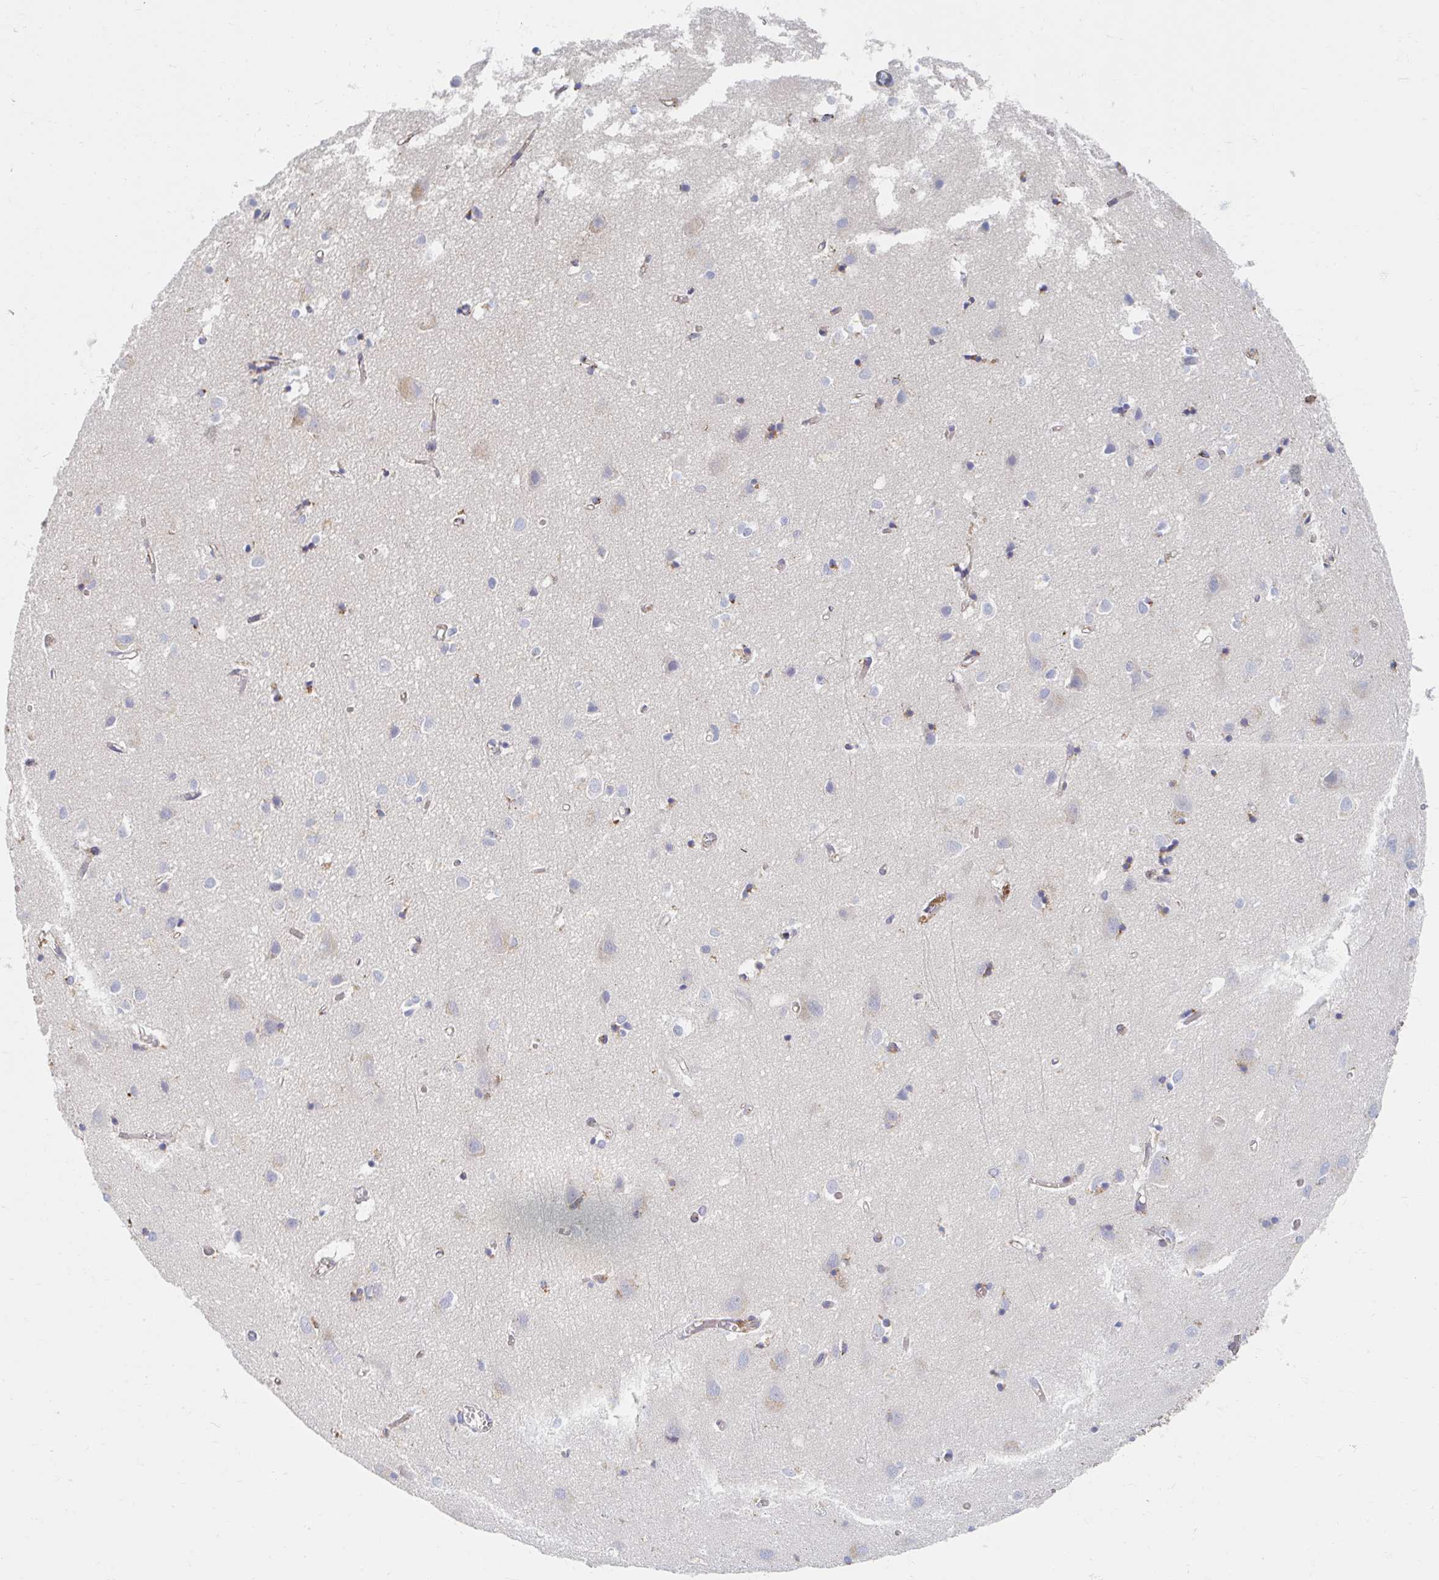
{"staining": {"intensity": "negative", "quantity": "none", "location": "none"}, "tissue": "cerebral cortex", "cell_type": "Endothelial cells", "image_type": "normal", "snomed": [{"axis": "morphology", "description": "Normal tissue, NOS"}, {"axis": "topography", "description": "Cerebral cortex"}], "caption": "The micrograph exhibits no staining of endothelial cells in benign cerebral cortex.", "gene": "MAVS", "patient": {"sex": "male", "age": 70}}